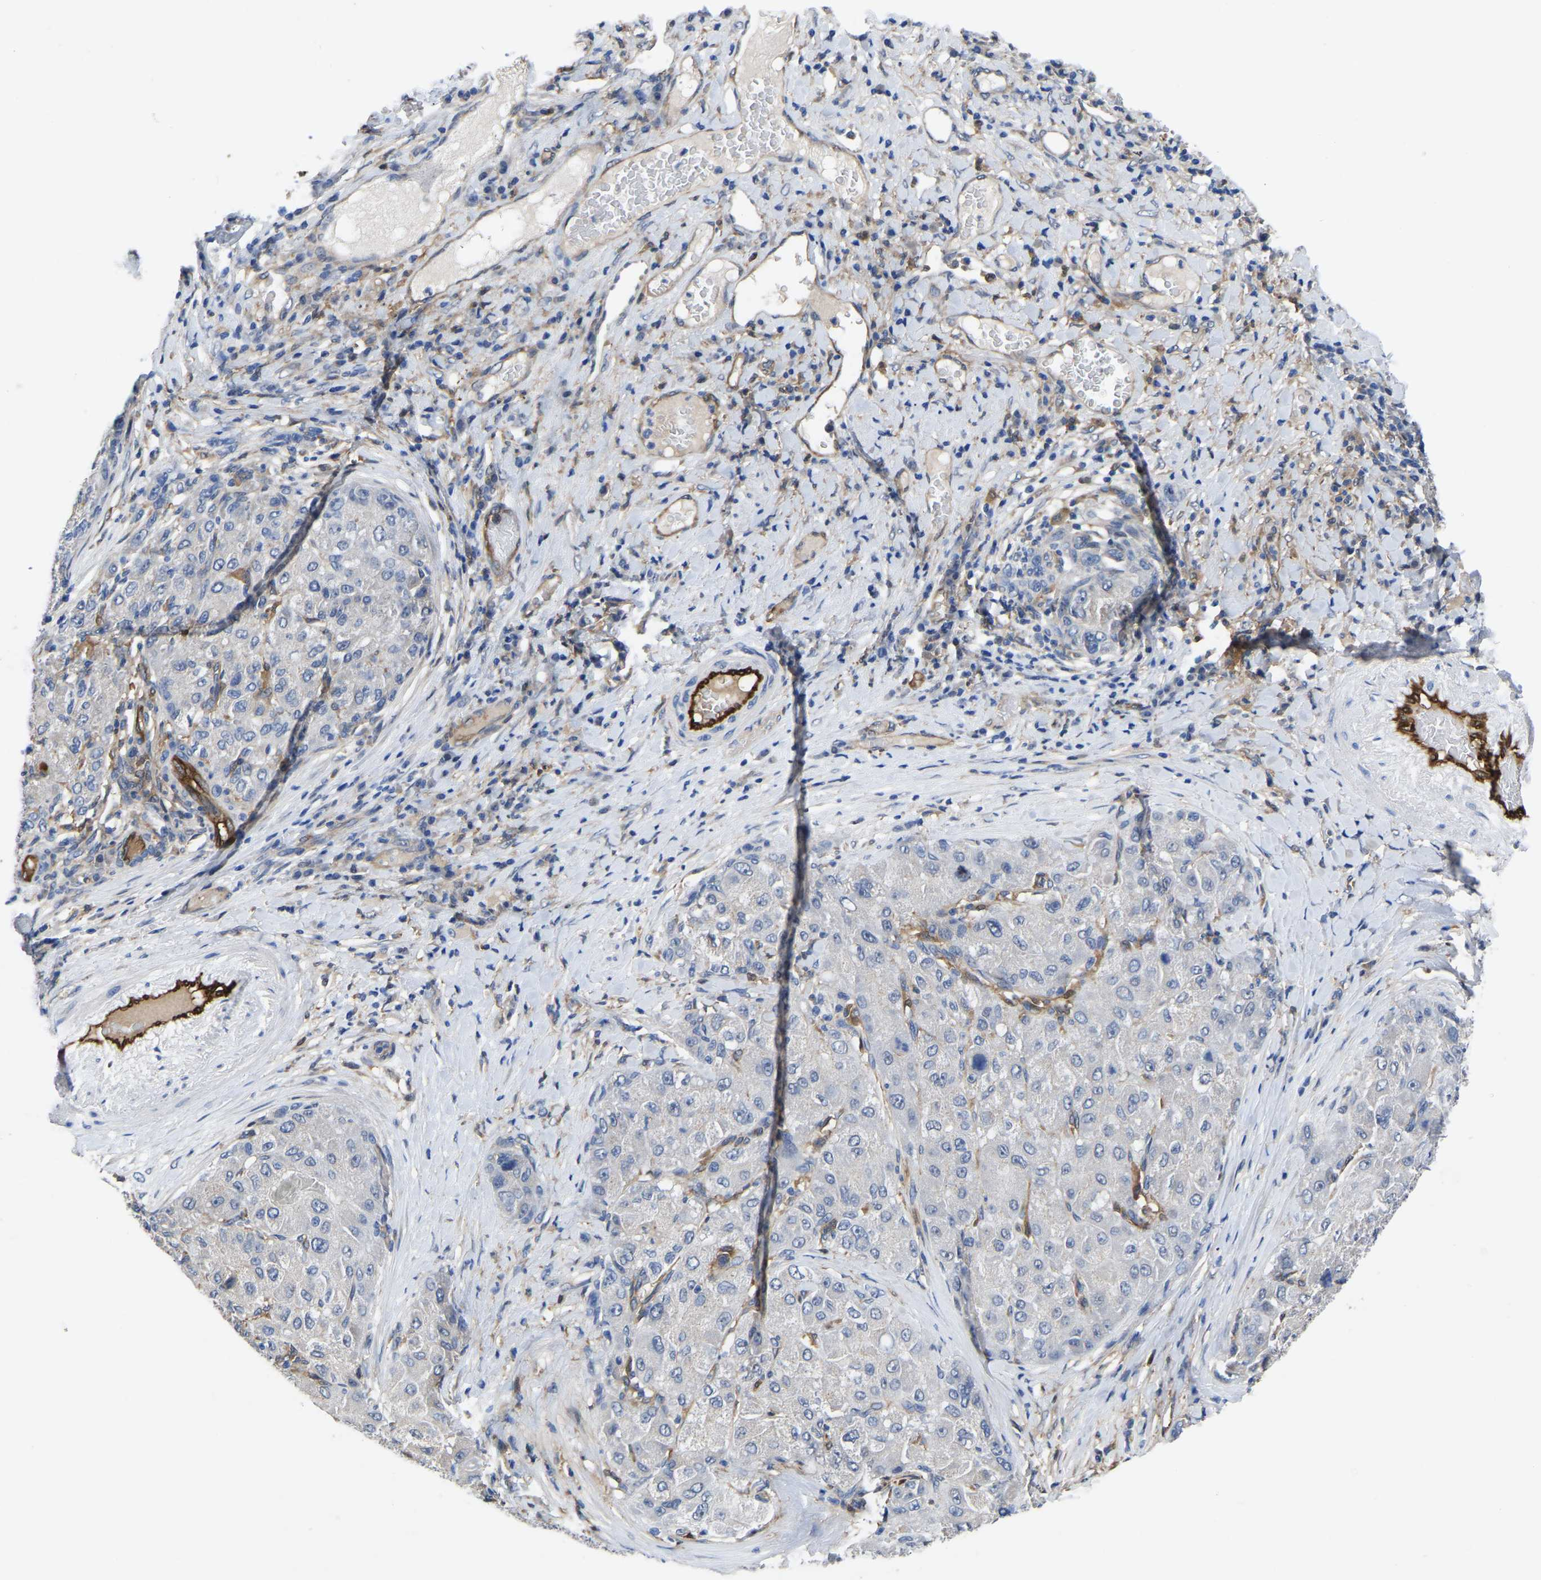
{"staining": {"intensity": "negative", "quantity": "none", "location": "none"}, "tissue": "liver cancer", "cell_type": "Tumor cells", "image_type": "cancer", "snomed": [{"axis": "morphology", "description": "Cholangiocarcinoma"}, {"axis": "topography", "description": "Liver"}], "caption": "DAB (3,3'-diaminobenzidine) immunohistochemical staining of human liver cancer reveals no significant positivity in tumor cells.", "gene": "ATG2B", "patient": {"sex": "male", "age": 50}}